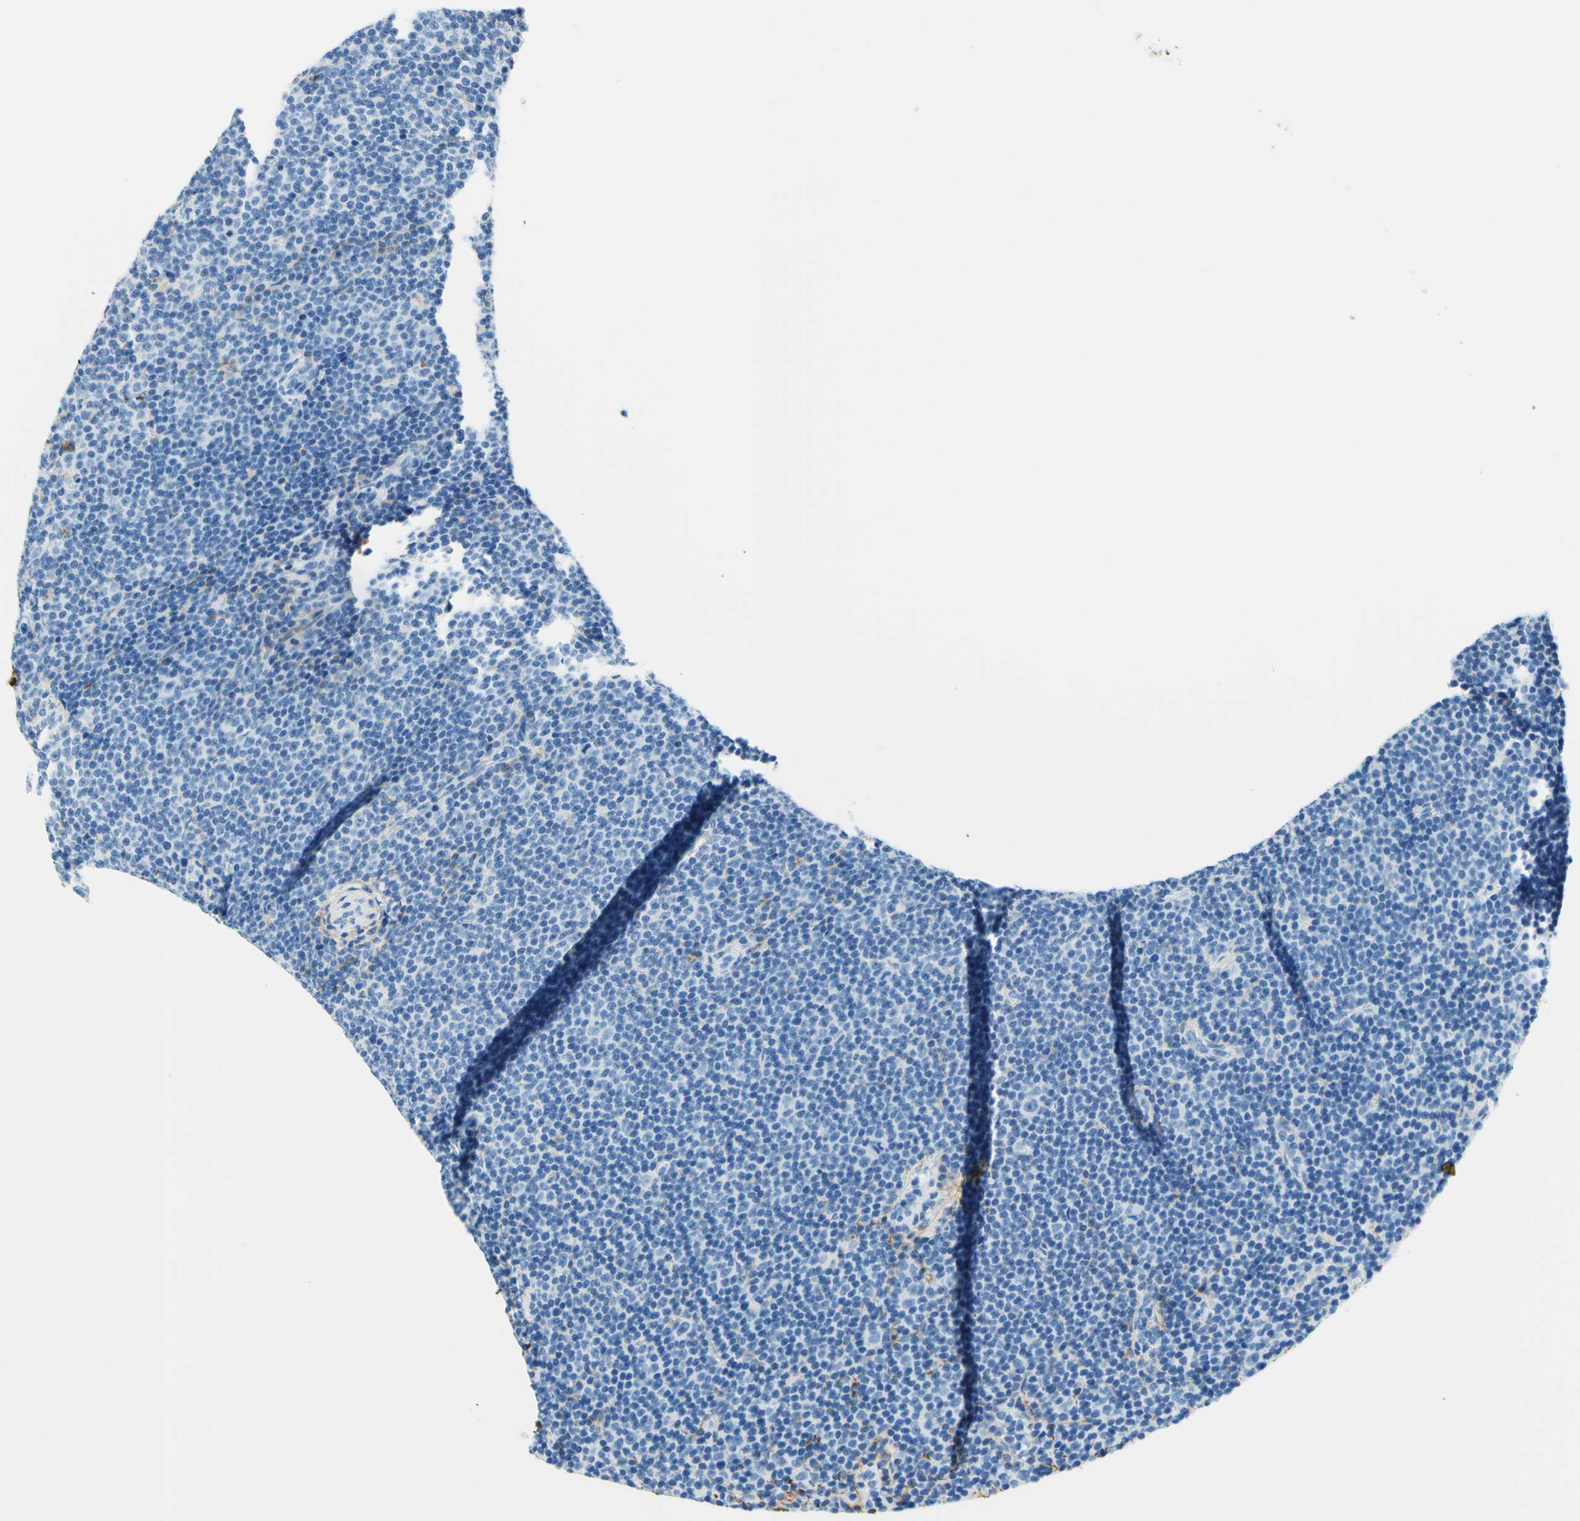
{"staining": {"intensity": "negative", "quantity": "none", "location": "none"}, "tissue": "lymphoma", "cell_type": "Tumor cells", "image_type": "cancer", "snomed": [{"axis": "morphology", "description": "Malignant lymphoma, non-Hodgkin's type, Low grade"}, {"axis": "topography", "description": "Lymph node"}], "caption": "This image is of lymphoma stained with IHC to label a protein in brown with the nuclei are counter-stained blue. There is no positivity in tumor cells. The staining was performed using DAB (3,3'-diaminobenzidine) to visualize the protein expression in brown, while the nuclei were stained in blue with hematoxylin (Magnification: 20x).", "gene": "MFAP5", "patient": {"sex": "female", "age": 67}}